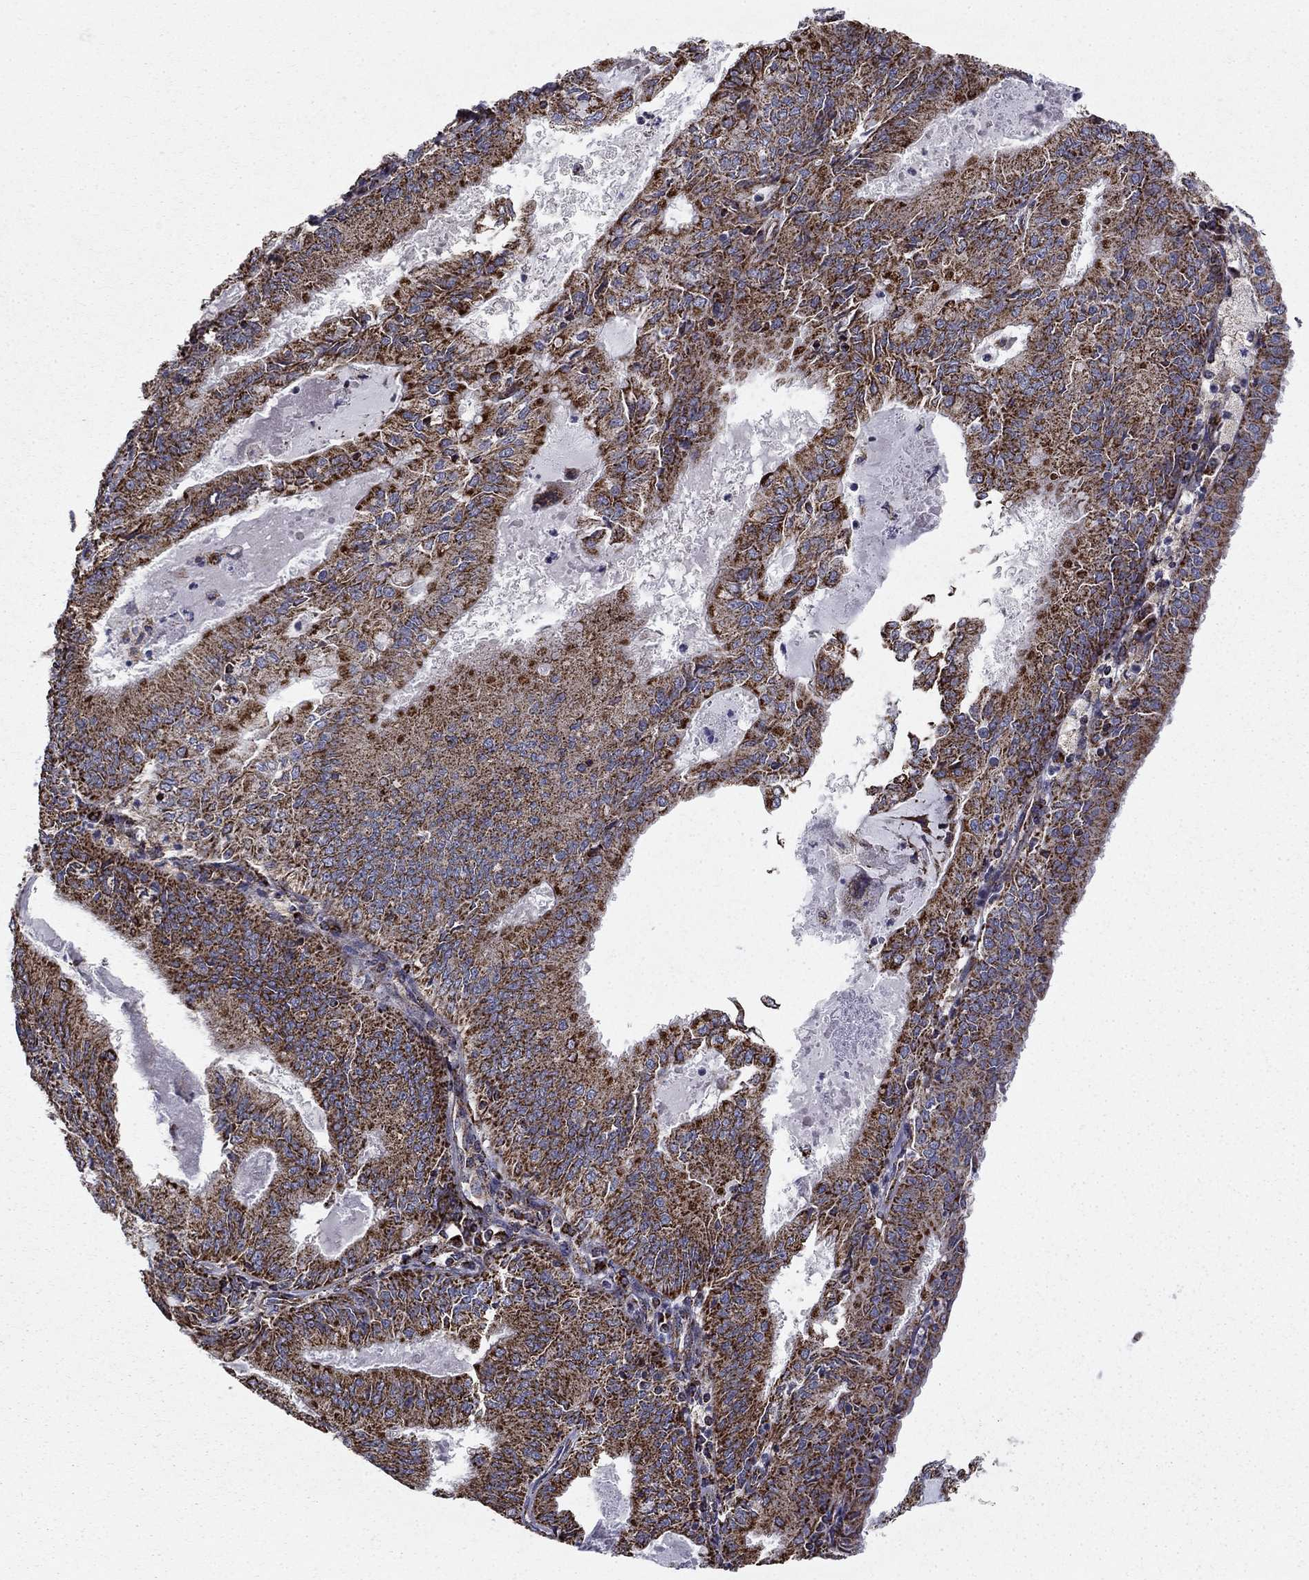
{"staining": {"intensity": "strong", "quantity": "25%-75%", "location": "cytoplasmic/membranous"}, "tissue": "endometrial cancer", "cell_type": "Tumor cells", "image_type": "cancer", "snomed": [{"axis": "morphology", "description": "Adenocarcinoma, NOS"}, {"axis": "topography", "description": "Endometrium"}], "caption": "Tumor cells demonstrate high levels of strong cytoplasmic/membranous positivity in approximately 25%-75% of cells in human endometrial cancer.", "gene": "NDUFS8", "patient": {"sex": "female", "age": 57}}